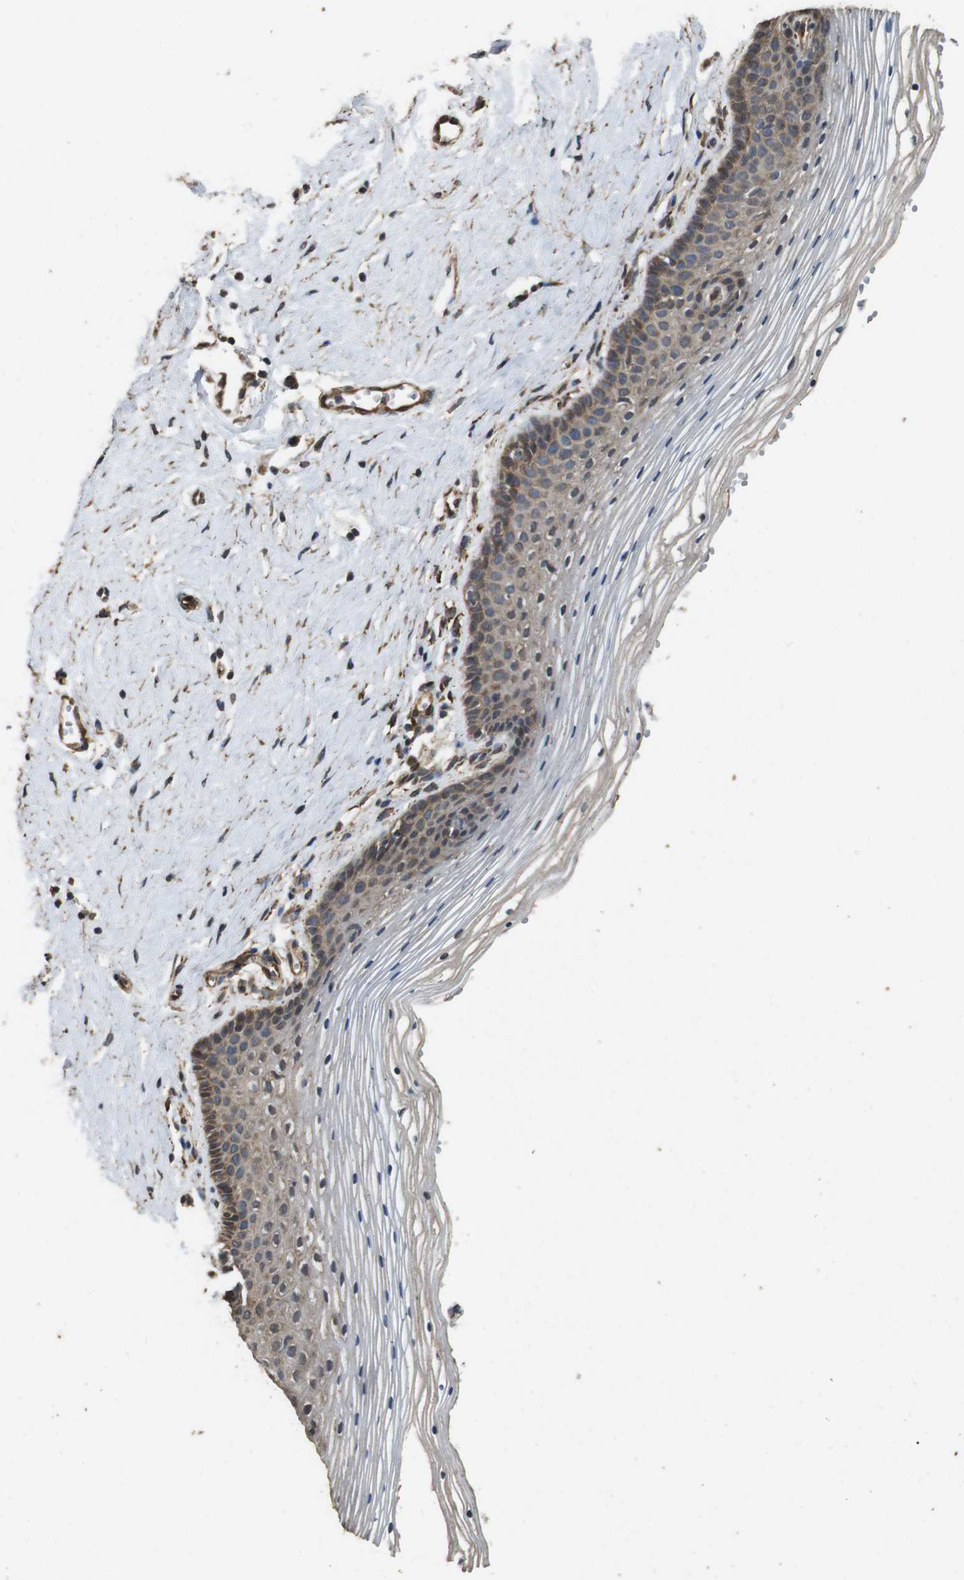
{"staining": {"intensity": "moderate", "quantity": "<25%", "location": "cytoplasmic/membranous"}, "tissue": "vagina", "cell_type": "Squamous epithelial cells", "image_type": "normal", "snomed": [{"axis": "morphology", "description": "Normal tissue, NOS"}, {"axis": "topography", "description": "Vagina"}], "caption": "IHC staining of unremarkable vagina, which exhibits low levels of moderate cytoplasmic/membranous staining in about <25% of squamous epithelial cells indicating moderate cytoplasmic/membranous protein expression. The staining was performed using DAB (3,3'-diaminobenzidine) (brown) for protein detection and nuclei were counterstained in hematoxylin (blue).", "gene": "CNPY4", "patient": {"sex": "female", "age": 32}}